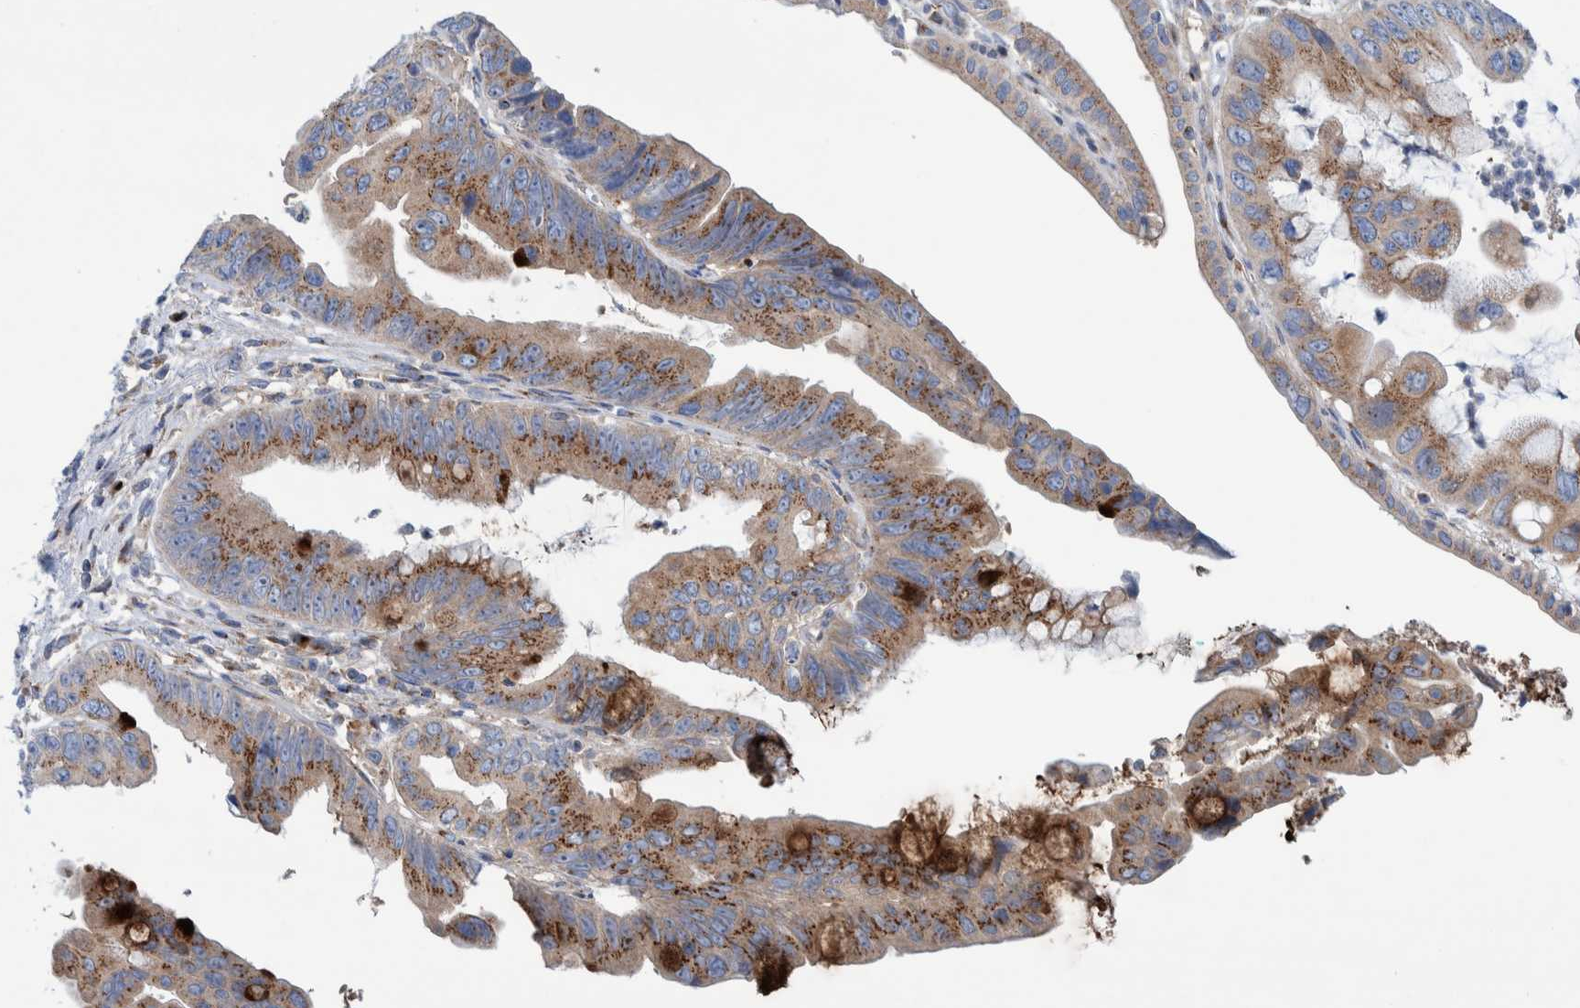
{"staining": {"intensity": "moderate", "quantity": ">75%", "location": "cytoplasmic/membranous"}, "tissue": "pancreatic cancer", "cell_type": "Tumor cells", "image_type": "cancer", "snomed": [{"axis": "morphology", "description": "Adenocarcinoma, NOS"}, {"axis": "topography", "description": "Pancreas"}], "caption": "Brown immunohistochemical staining in pancreatic cancer reveals moderate cytoplasmic/membranous staining in about >75% of tumor cells. The protein of interest is shown in brown color, while the nuclei are stained blue.", "gene": "TRIM58", "patient": {"sex": "female", "age": 72}}